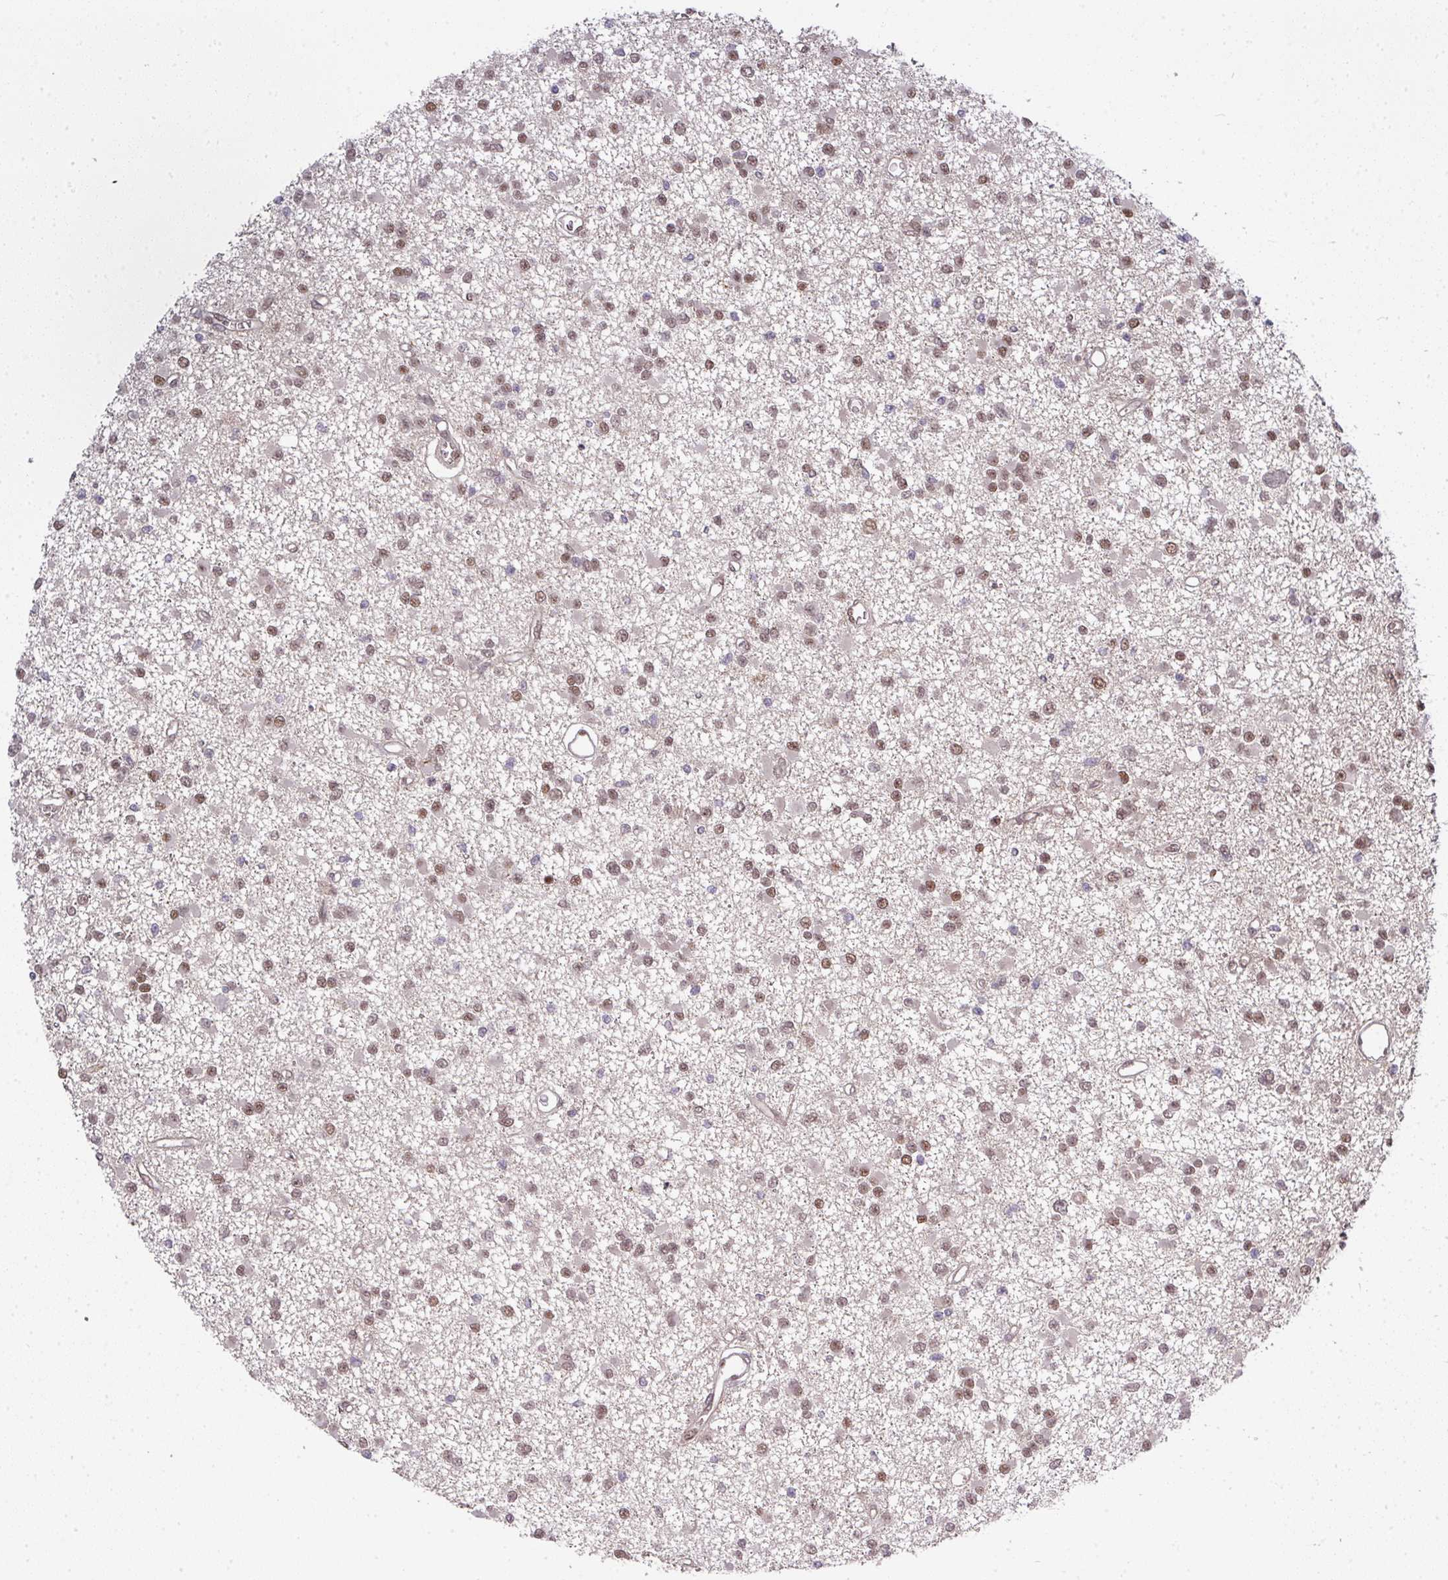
{"staining": {"intensity": "moderate", "quantity": ">75%", "location": "nuclear"}, "tissue": "glioma", "cell_type": "Tumor cells", "image_type": "cancer", "snomed": [{"axis": "morphology", "description": "Glioma, malignant, Low grade"}, {"axis": "topography", "description": "Brain"}], "caption": "A brown stain highlights moderate nuclear staining of a protein in human glioma tumor cells.", "gene": "CIC", "patient": {"sex": "female", "age": 22}}